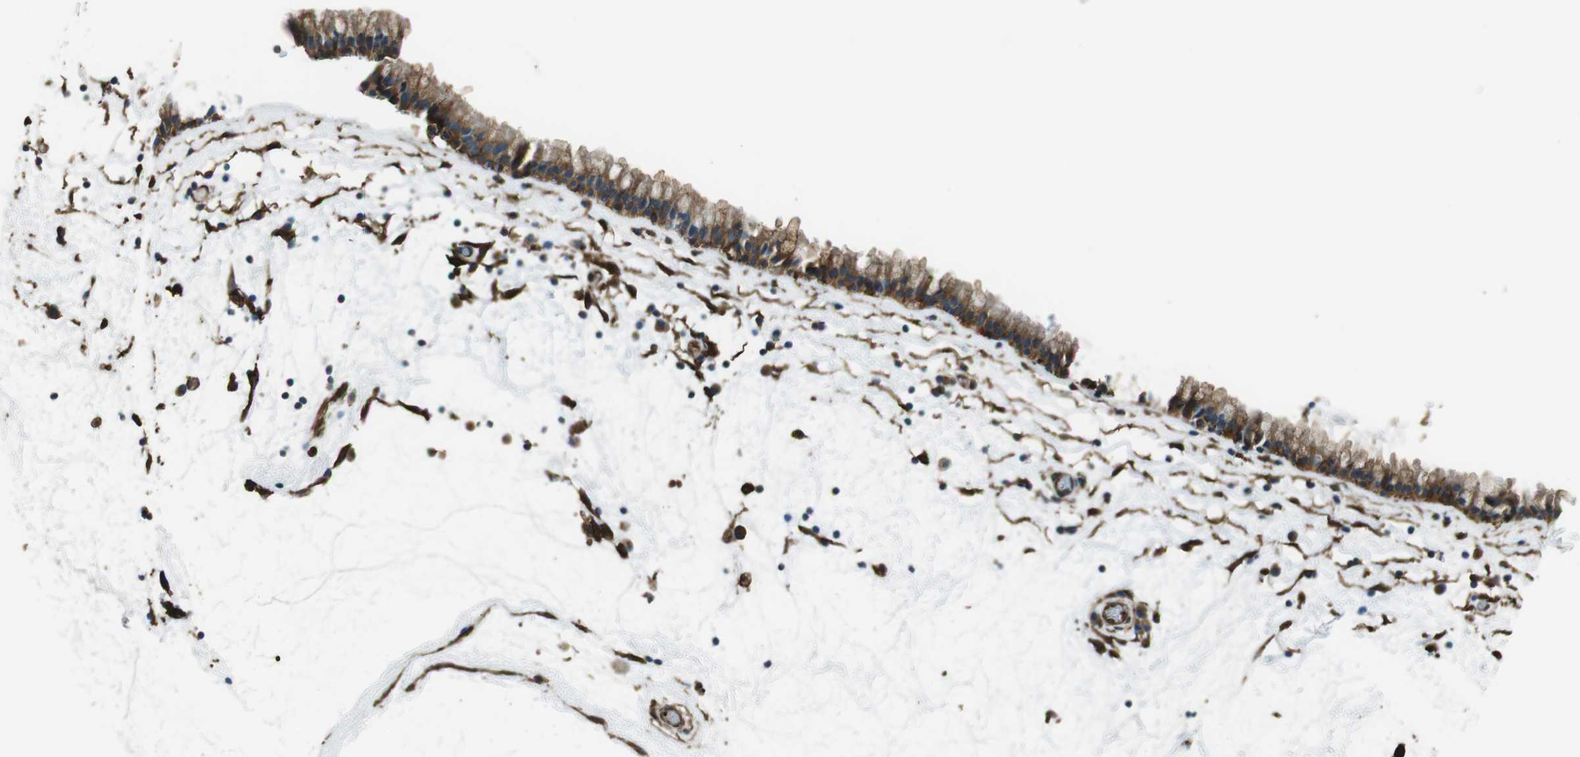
{"staining": {"intensity": "strong", "quantity": ">75%", "location": "cytoplasmic/membranous"}, "tissue": "nasopharynx", "cell_type": "Respiratory epithelial cells", "image_type": "normal", "snomed": [{"axis": "morphology", "description": "Normal tissue, NOS"}, {"axis": "morphology", "description": "Inflammation, NOS"}, {"axis": "topography", "description": "Nasopharynx"}], "caption": "Human nasopharynx stained for a protein (brown) exhibits strong cytoplasmic/membranous positive staining in about >75% of respiratory epithelial cells.", "gene": "SFT2D1", "patient": {"sex": "male", "age": 48}}